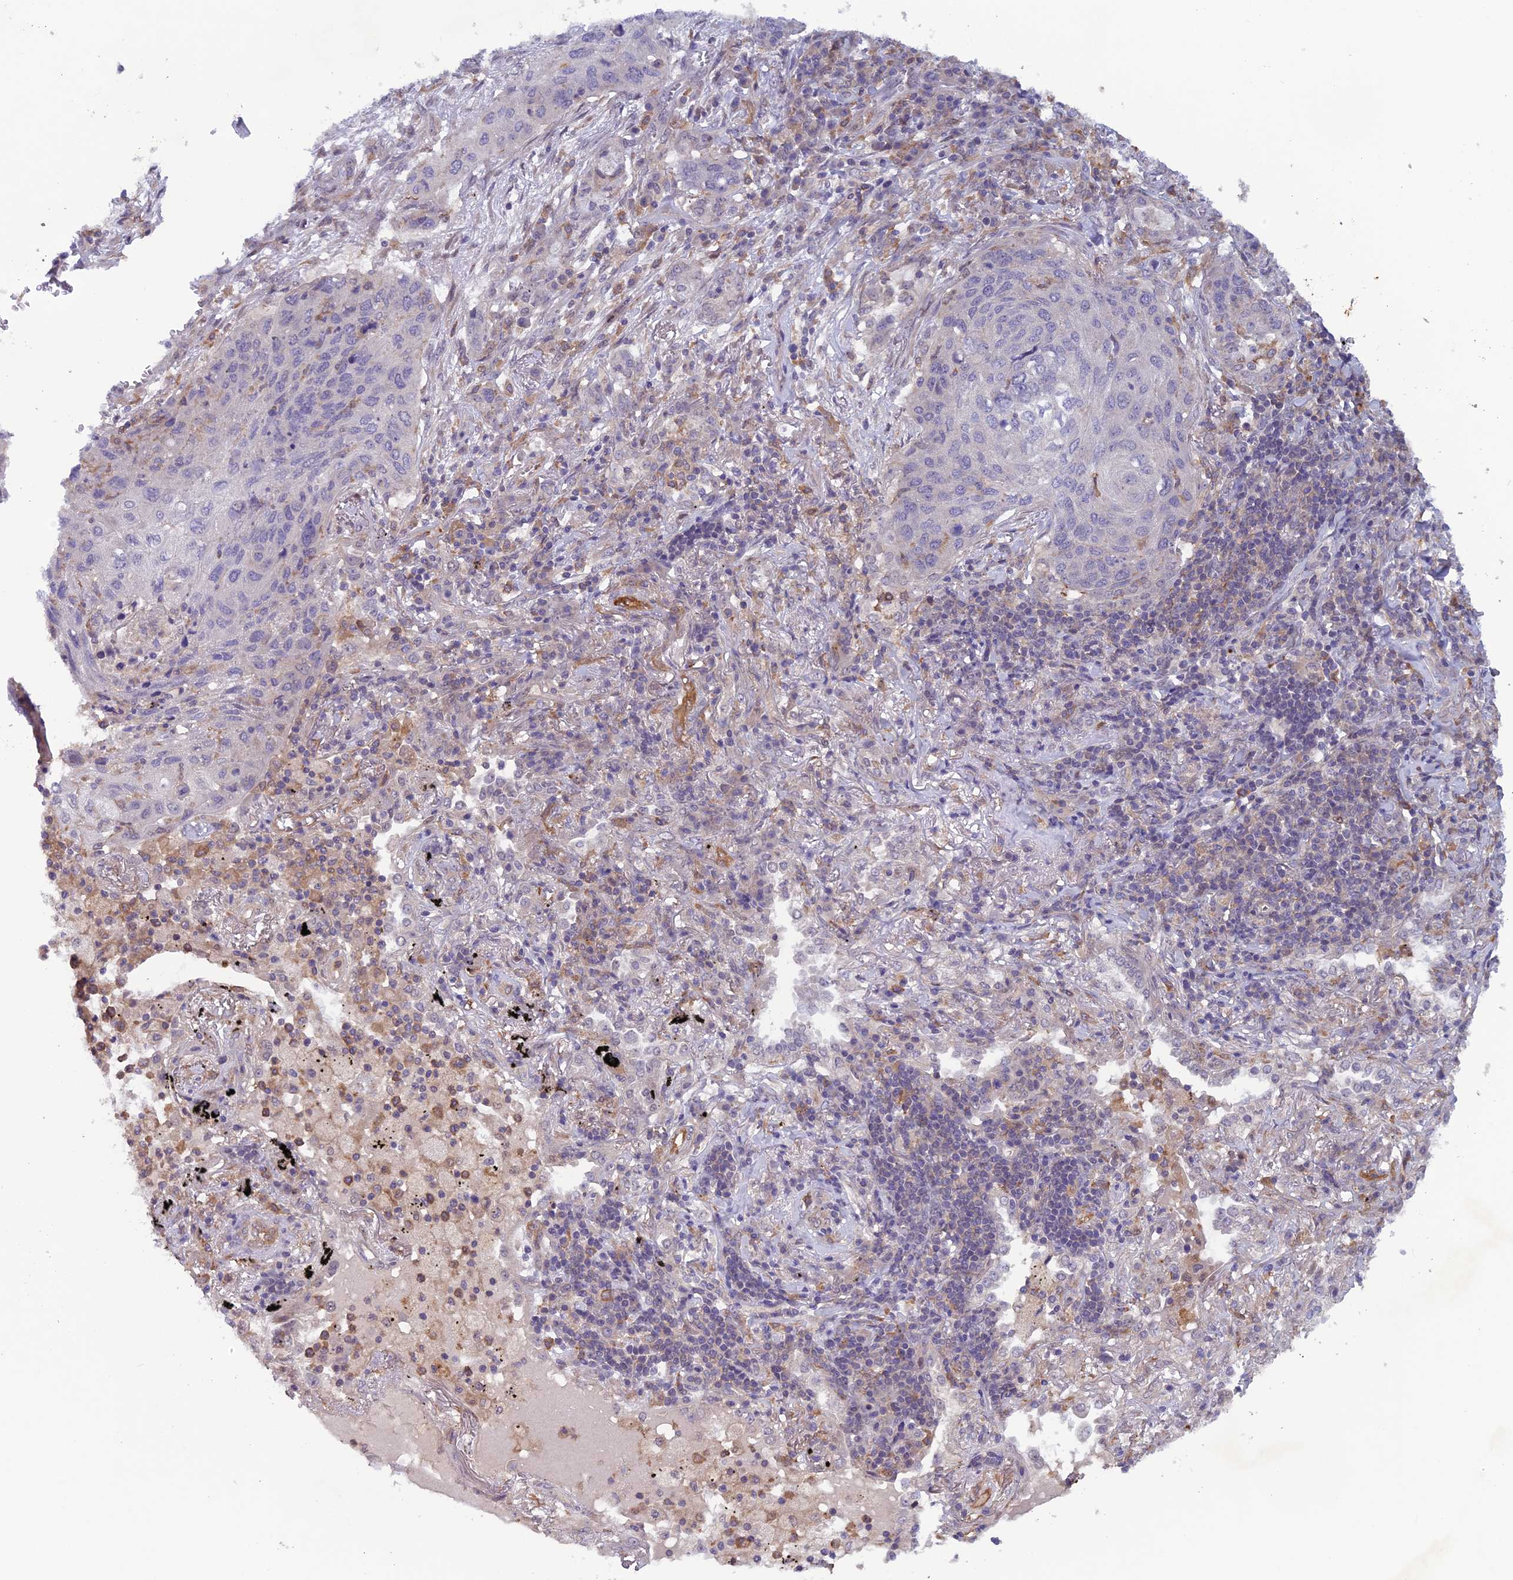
{"staining": {"intensity": "negative", "quantity": "none", "location": "none"}, "tissue": "lung cancer", "cell_type": "Tumor cells", "image_type": "cancer", "snomed": [{"axis": "morphology", "description": "Squamous cell carcinoma, NOS"}, {"axis": "topography", "description": "Lung"}], "caption": "High power microscopy histopathology image of an immunohistochemistry (IHC) image of lung cancer (squamous cell carcinoma), revealing no significant expression in tumor cells. (DAB (3,3'-diaminobenzidine) IHC, high magnification).", "gene": "MAST2", "patient": {"sex": "female", "age": 63}}